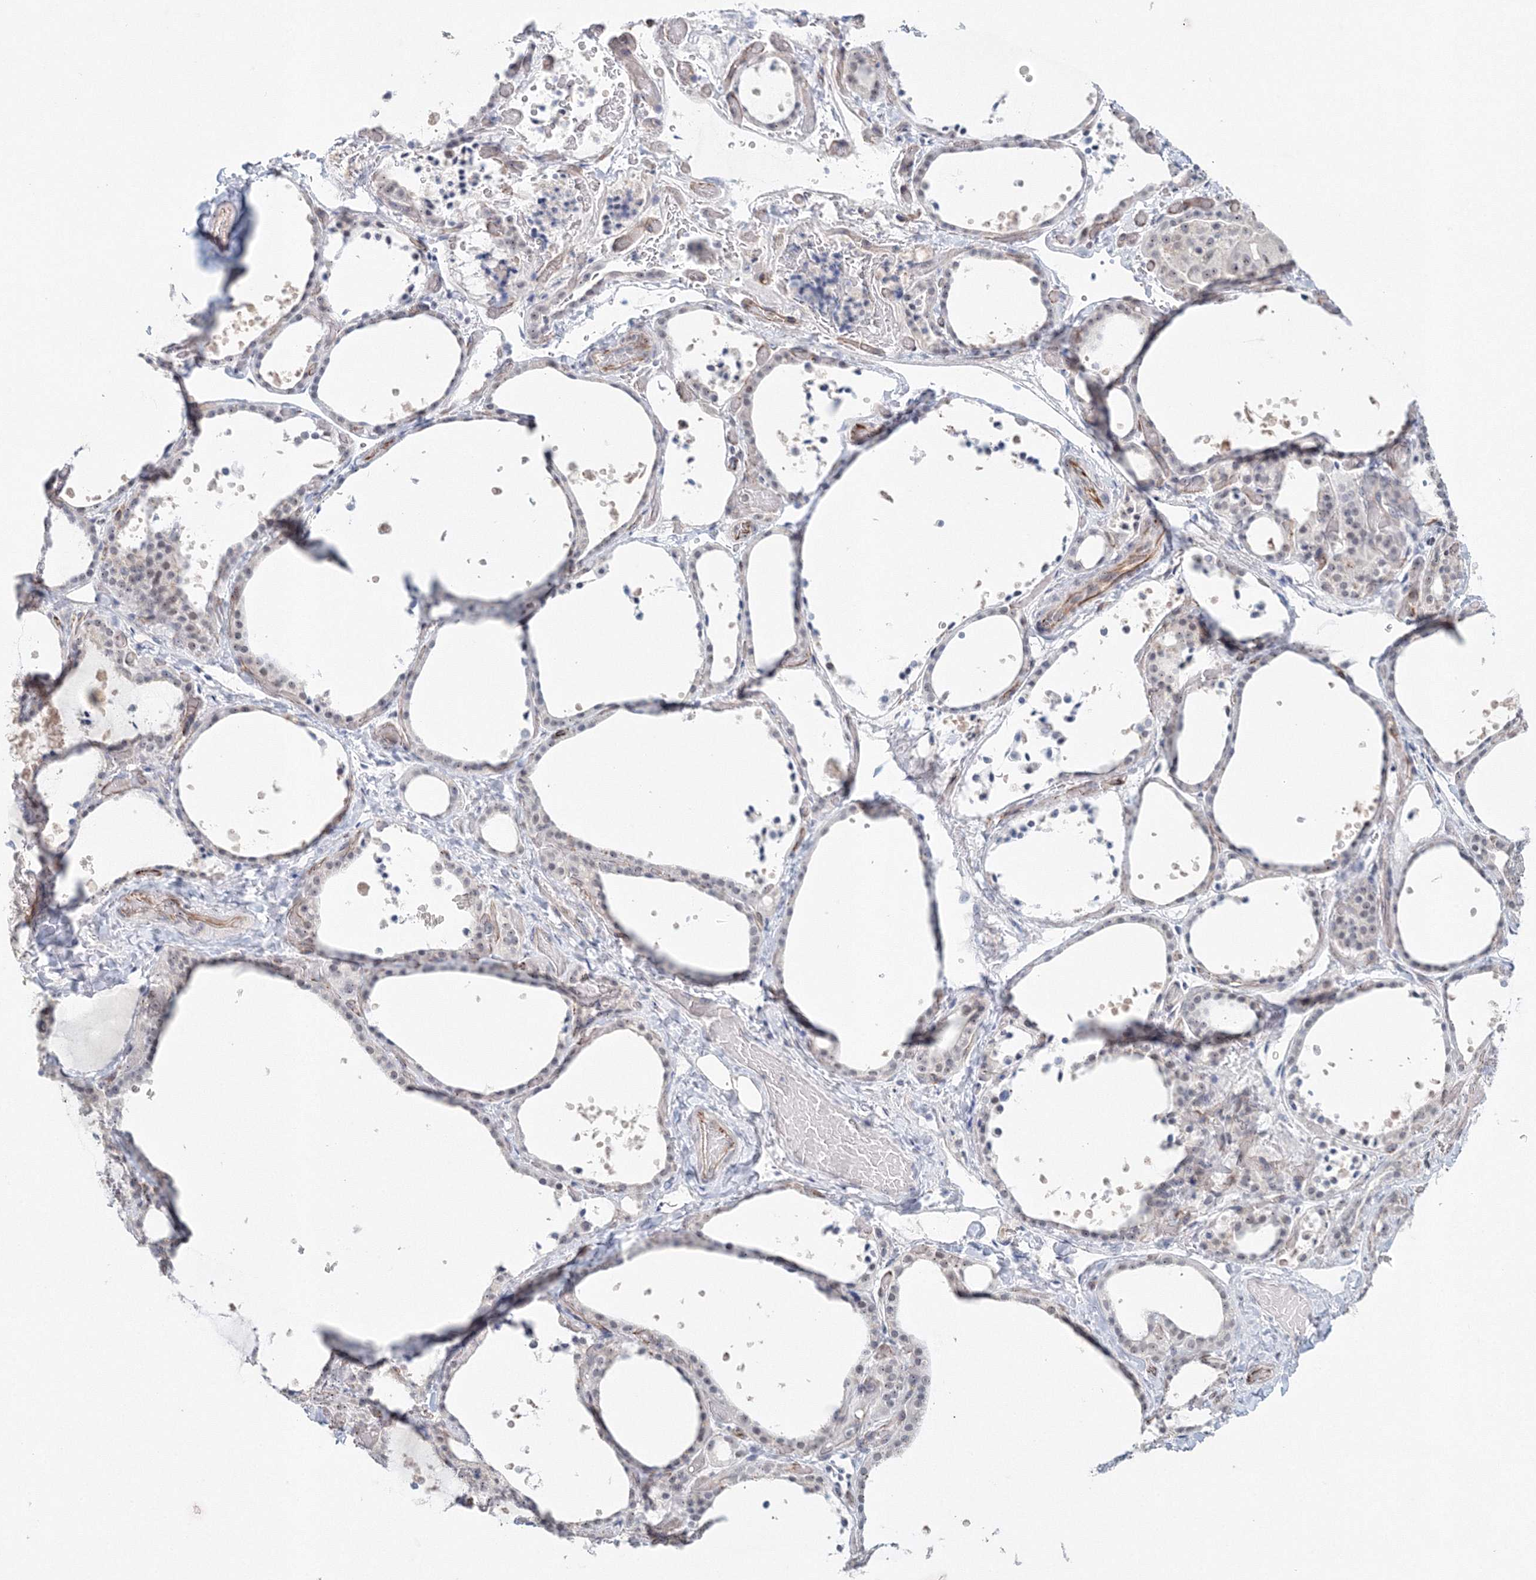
{"staining": {"intensity": "weak", "quantity": "<25%", "location": "nuclear"}, "tissue": "thyroid gland", "cell_type": "Glandular cells", "image_type": "normal", "snomed": [{"axis": "morphology", "description": "Normal tissue, NOS"}, {"axis": "topography", "description": "Thyroid gland"}], "caption": "Immunohistochemistry micrograph of unremarkable thyroid gland: human thyroid gland stained with DAB (3,3'-diaminobenzidine) demonstrates no significant protein expression in glandular cells.", "gene": "SIRT7", "patient": {"sex": "female", "age": 44}}